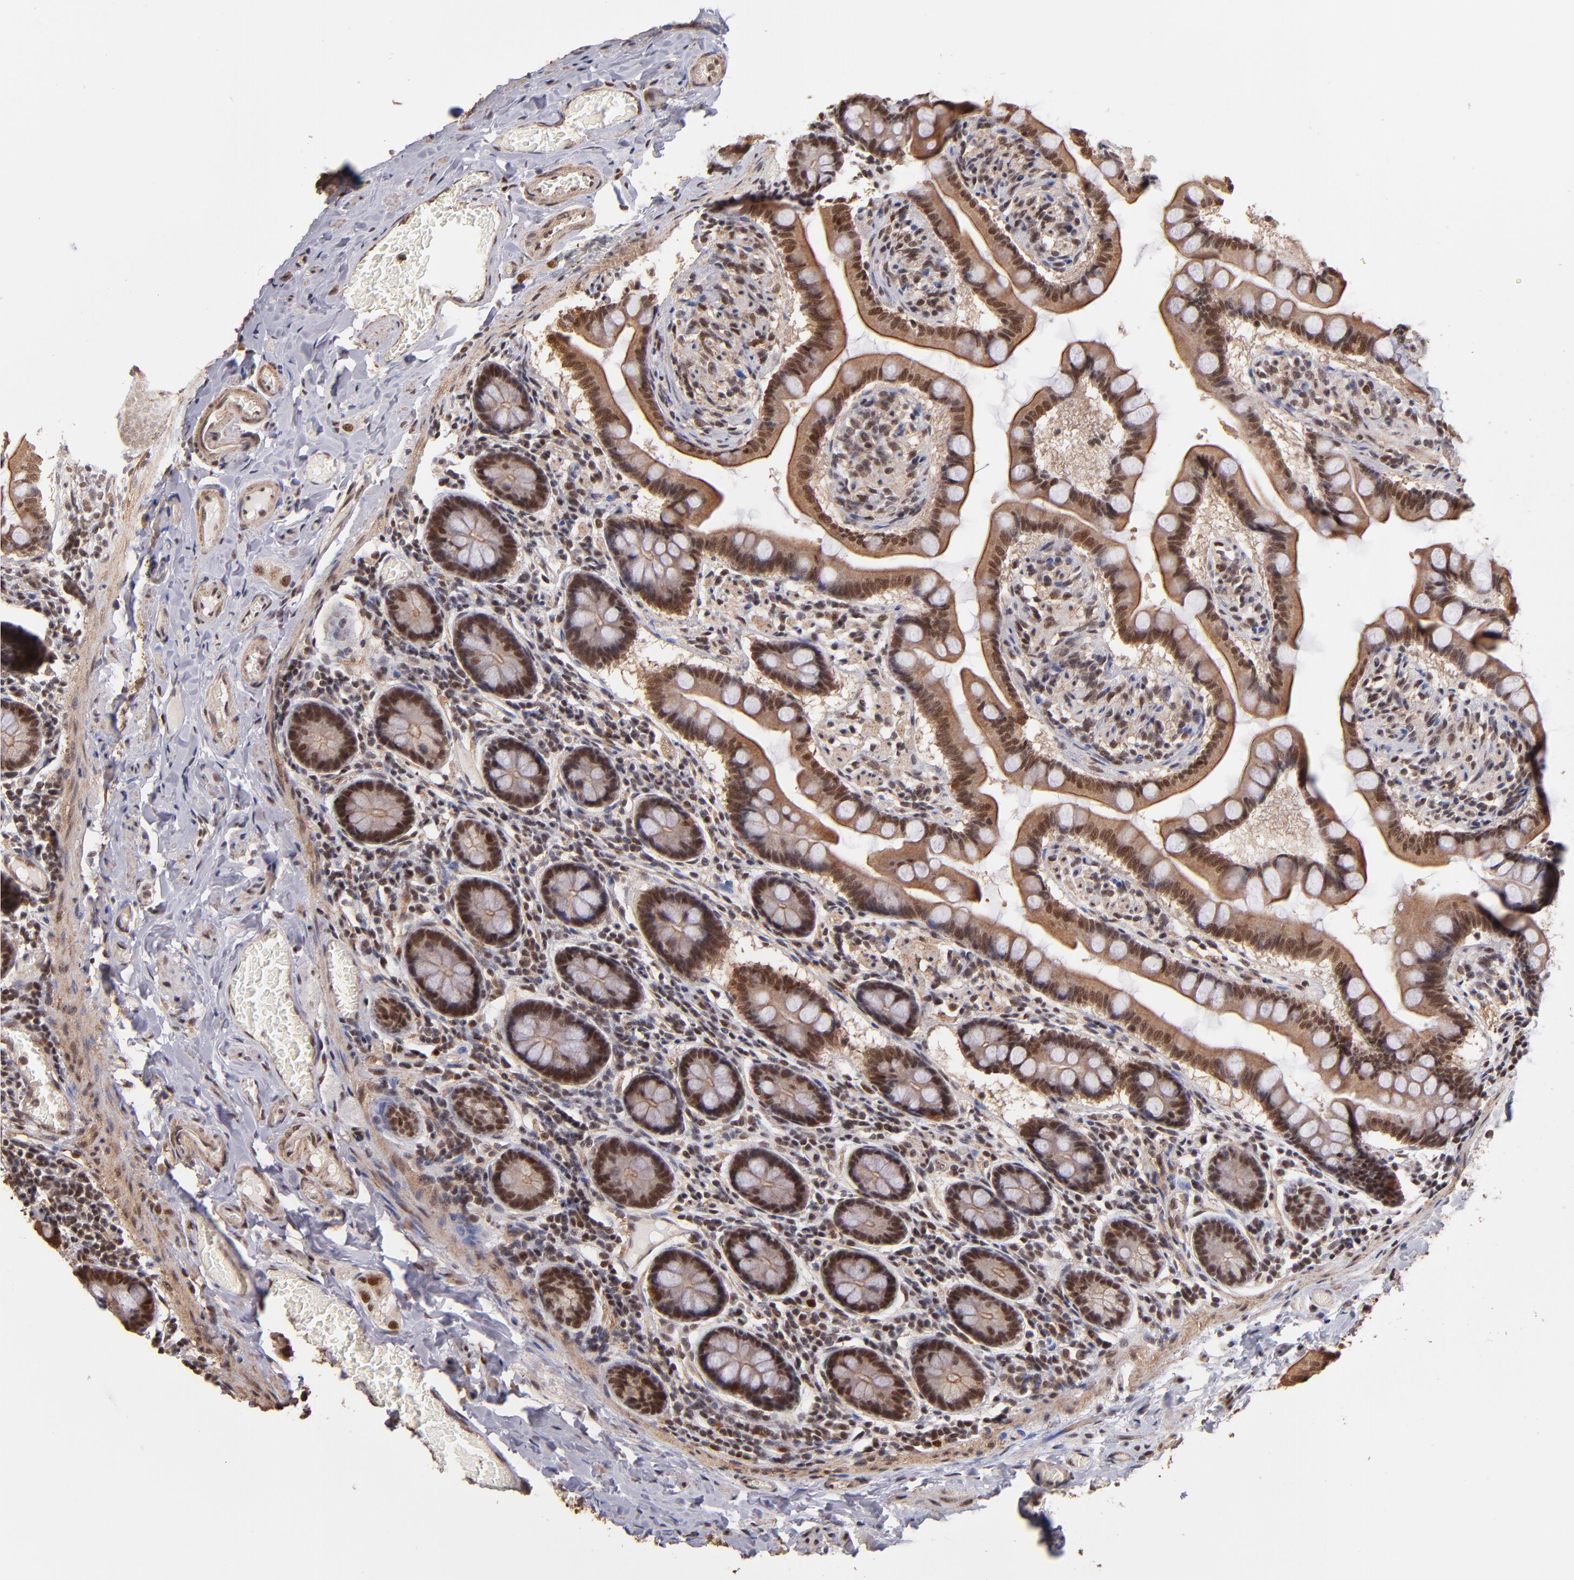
{"staining": {"intensity": "moderate", "quantity": ">75%", "location": "cytoplasmic/membranous,nuclear"}, "tissue": "small intestine", "cell_type": "Glandular cells", "image_type": "normal", "snomed": [{"axis": "morphology", "description": "Normal tissue, NOS"}, {"axis": "topography", "description": "Small intestine"}], "caption": "Protein expression analysis of normal small intestine shows moderate cytoplasmic/membranous,nuclear expression in approximately >75% of glandular cells. The staining is performed using DAB brown chromogen to label protein expression. The nuclei are counter-stained blue using hematoxylin.", "gene": "TERF2", "patient": {"sex": "male", "age": 41}}